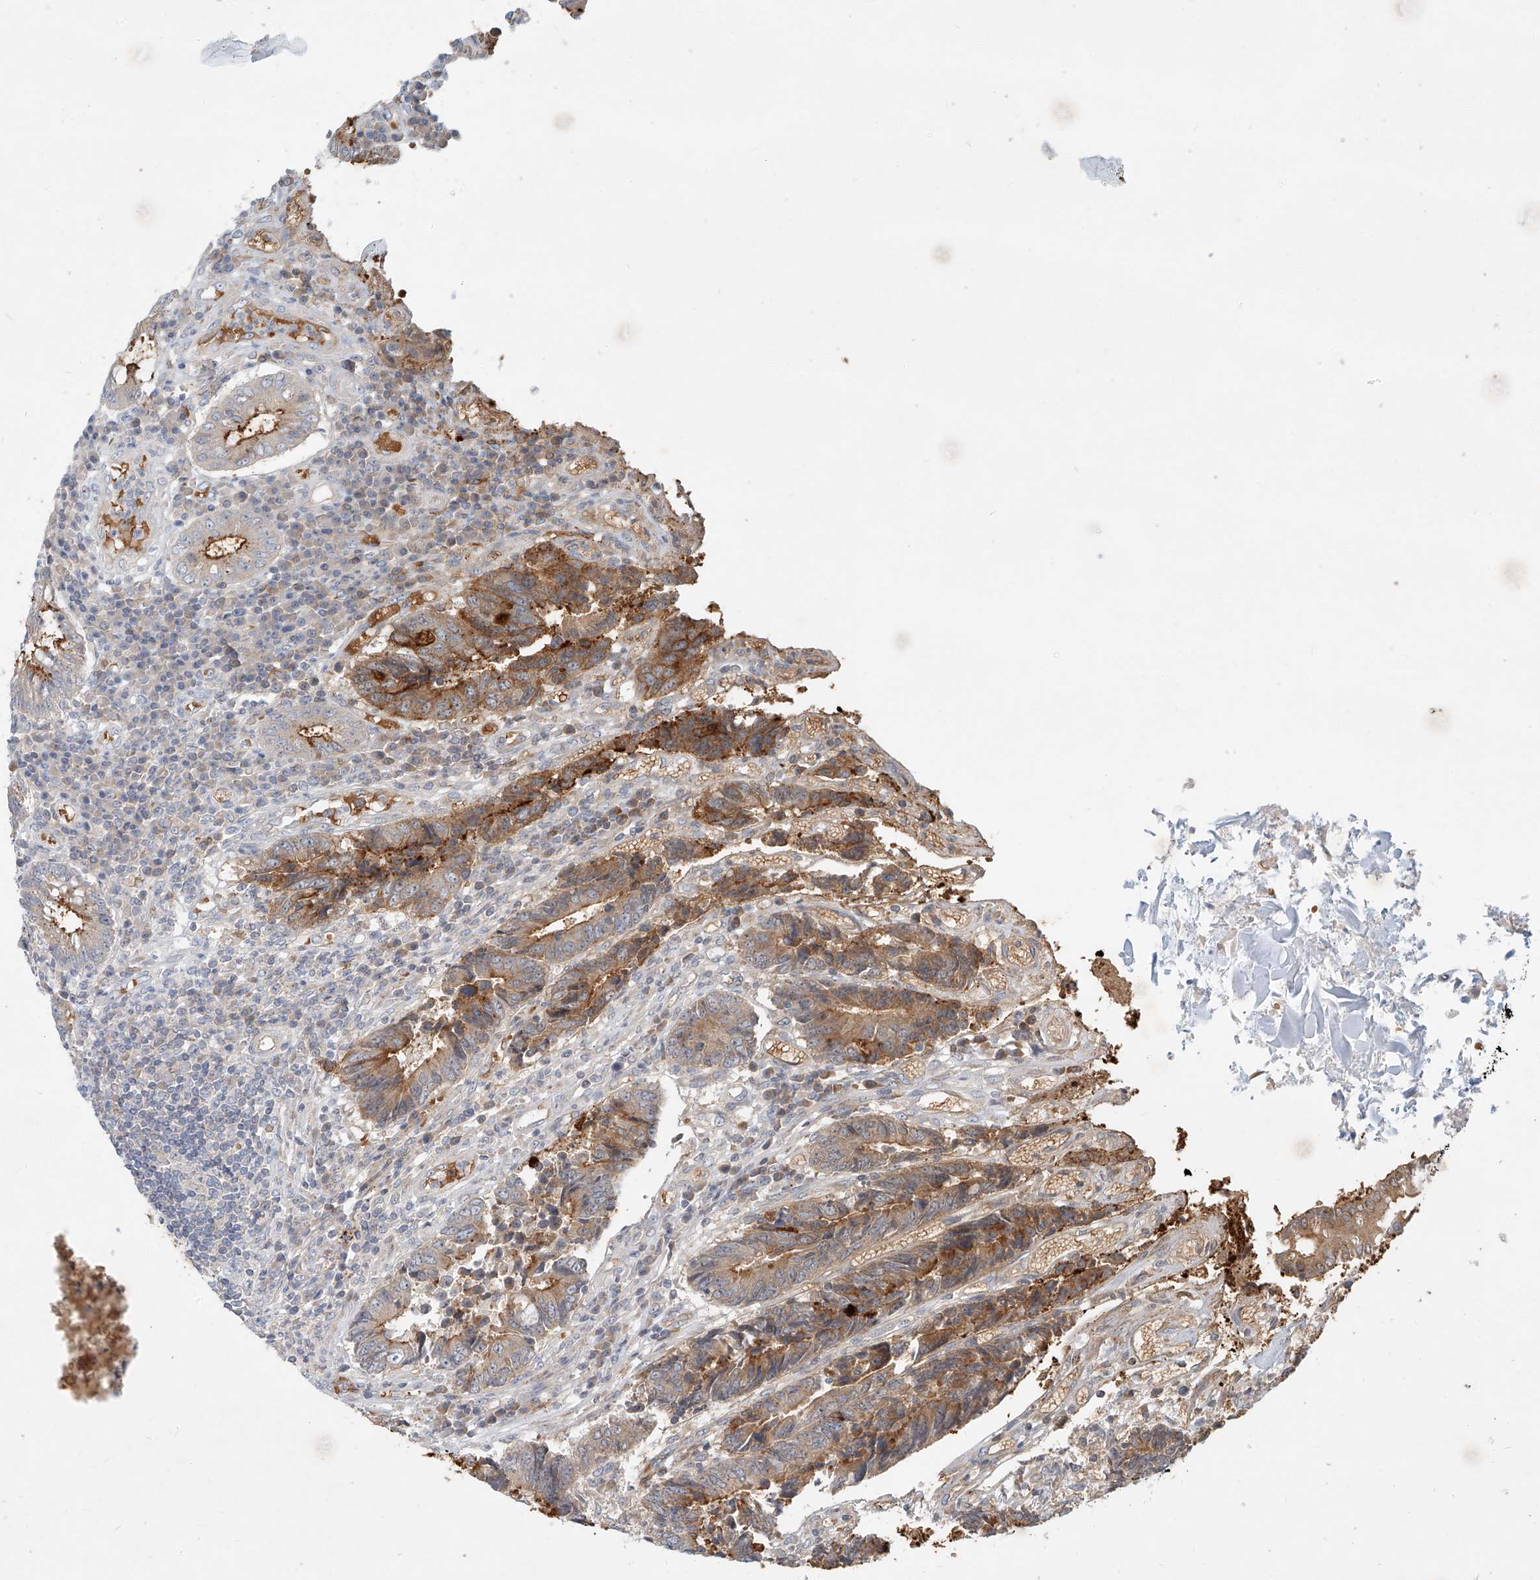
{"staining": {"intensity": "moderate", "quantity": ">75%", "location": "cytoplasmic/membranous"}, "tissue": "colorectal cancer", "cell_type": "Tumor cells", "image_type": "cancer", "snomed": [{"axis": "morphology", "description": "Adenocarcinoma, NOS"}, {"axis": "topography", "description": "Rectum"}], "caption": "Human colorectal cancer (adenocarcinoma) stained for a protein (brown) displays moderate cytoplasmic/membranous positive staining in about >75% of tumor cells.", "gene": "SYTL3", "patient": {"sex": "male", "age": 84}}